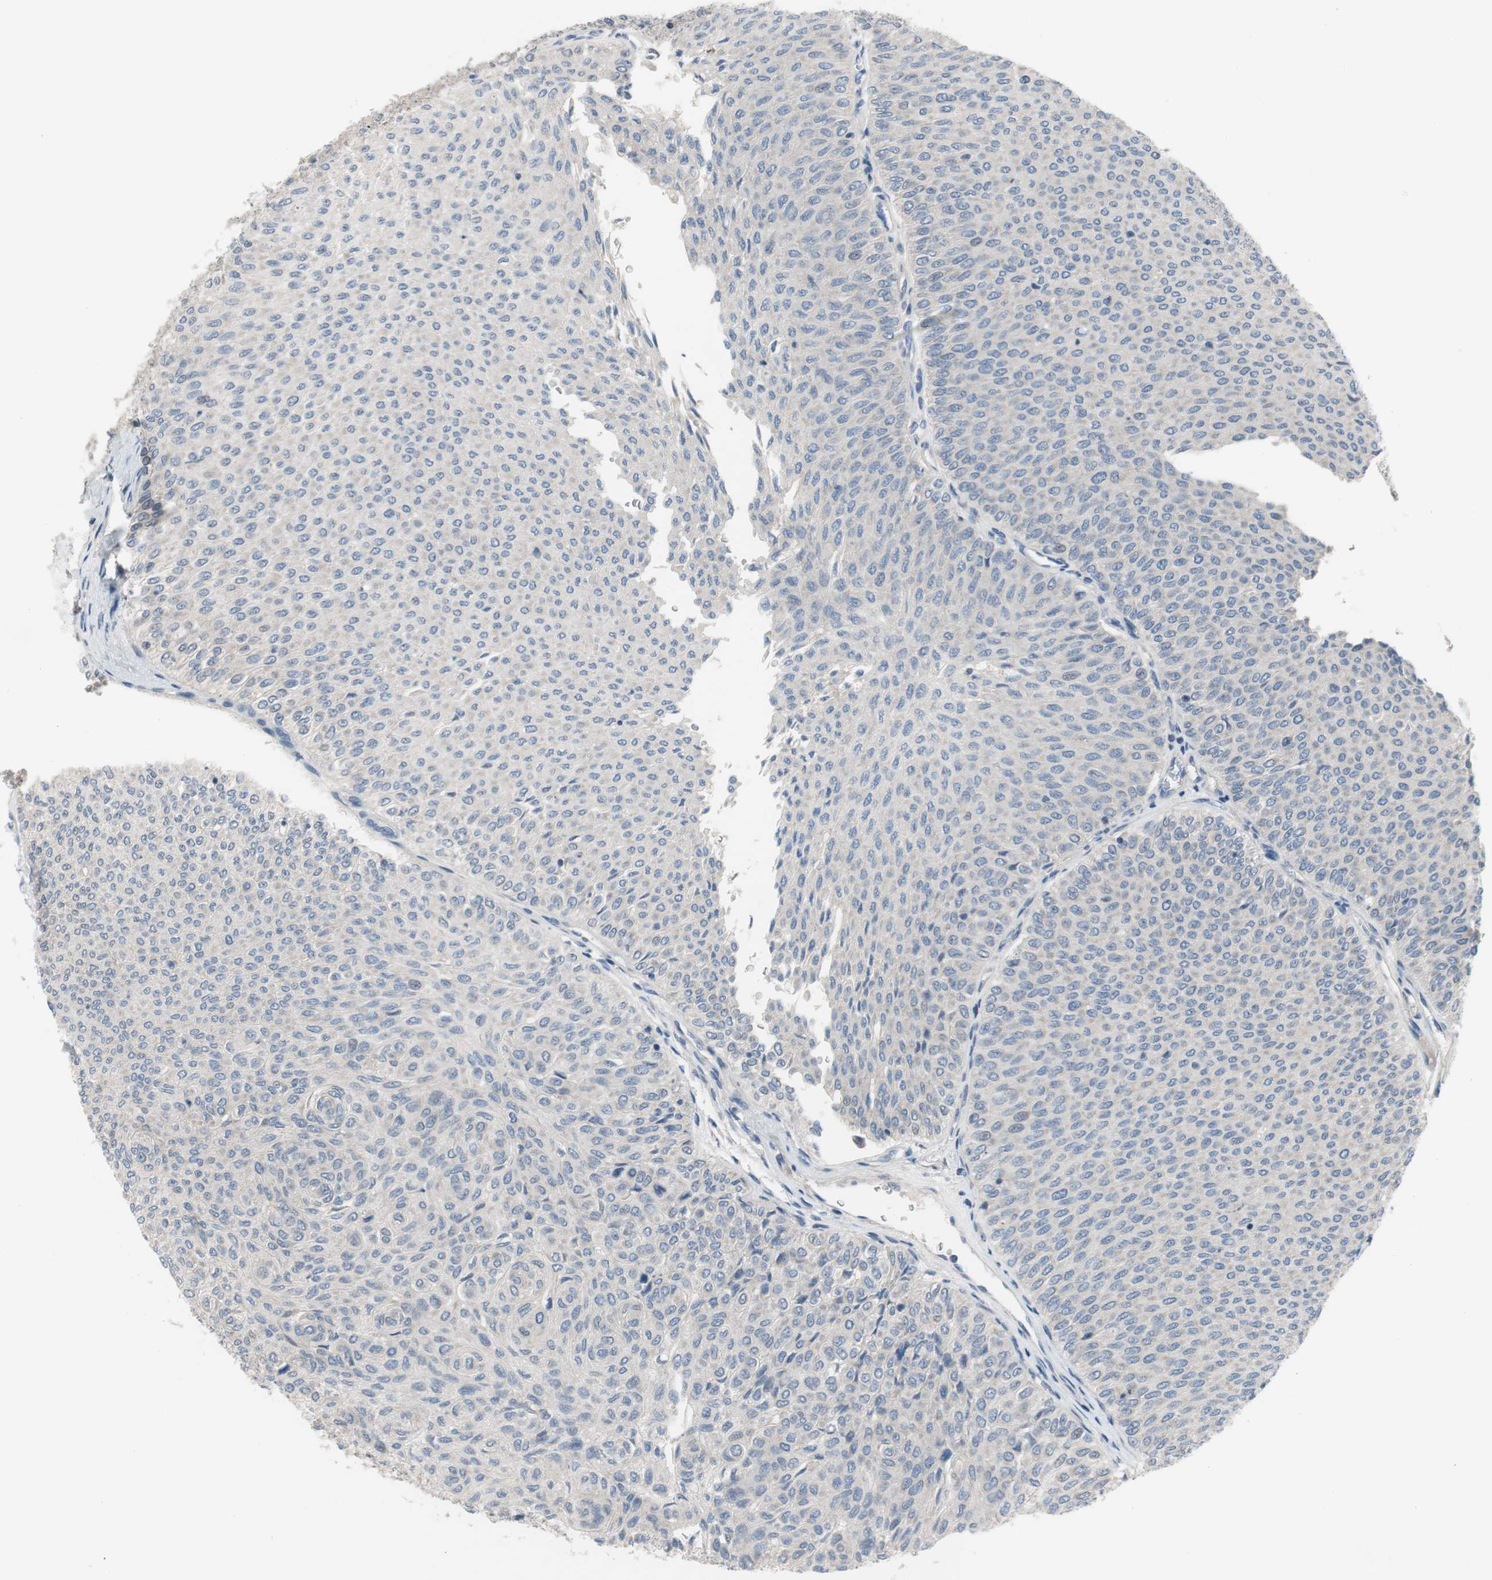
{"staining": {"intensity": "negative", "quantity": "none", "location": "none"}, "tissue": "urothelial cancer", "cell_type": "Tumor cells", "image_type": "cancer", "snomed": [{"axis": "morphology", "description": "Urothelial carcinoma, Low grade"}, {"axis": "topography", "description": "Urinary bladder"}], "caption": "Tumor cells are negative for brown protein staining in urothelial carcinoma (low-grade).", "gene": "TACR3", "patient": {"sex": "male", "age": 78}}